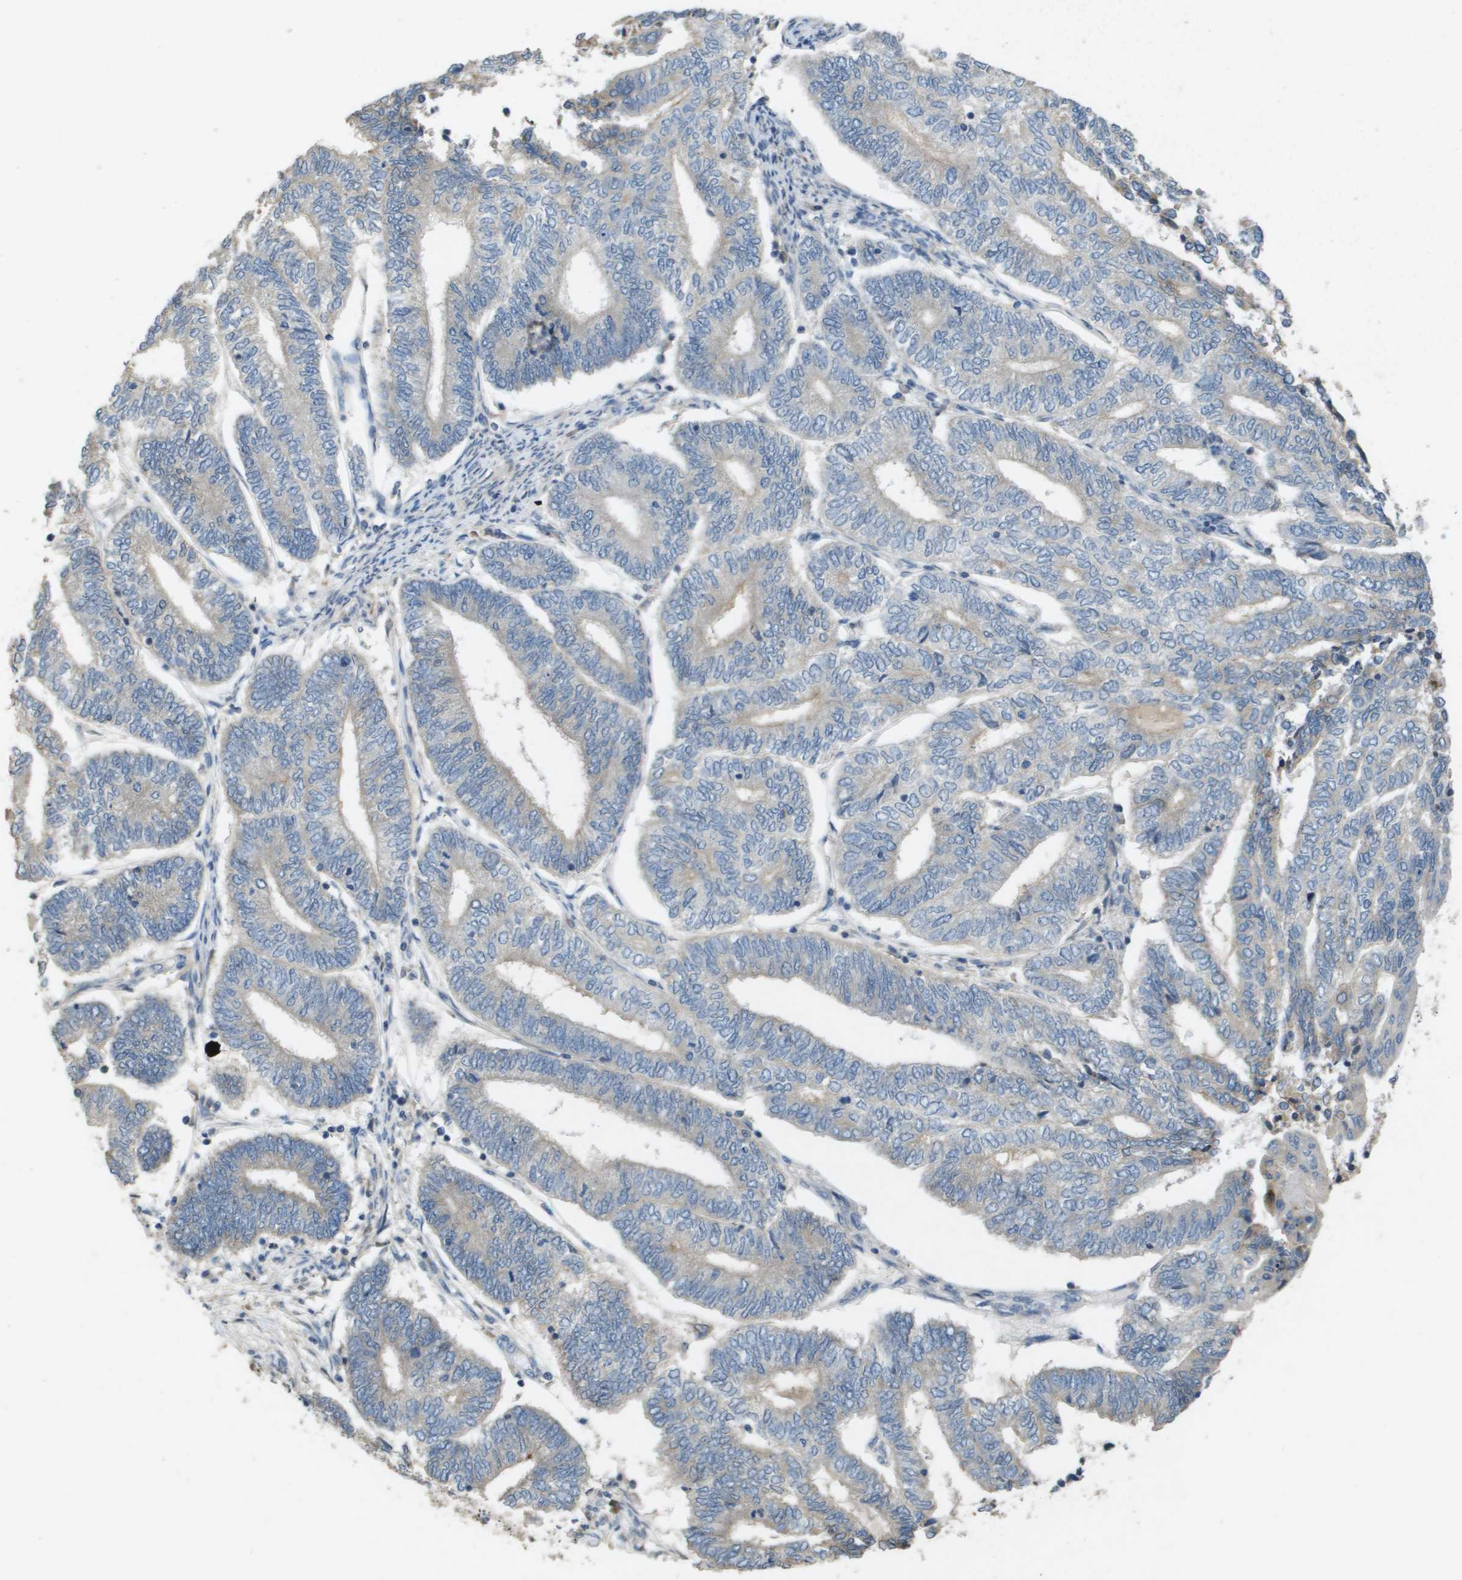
{"staining": {"intensity": "negative", "quantity": "none", "location": "none"}, "tissue": "endometrial cancer", "cell_type": "Tumor cells", "image_type": "cancer", "snomed": [{"axis": "morphology", "description": "Adenocarcinoma, NOS"}, {"axis": "topography", "description": "Uterus"}, {"axis": "topography", "description": "Endometrium"}], "caption": "DAB (3,3'-diaminobenzidine) immunohistochemical staining of endometrial adenocarcinoma reveals no significant expression in tumor cells. (Immunohistochemistry, brightfield microscopy, high magnification).", "gene": "CLCA4", "patient": {"sex": "female", "age": 70}}